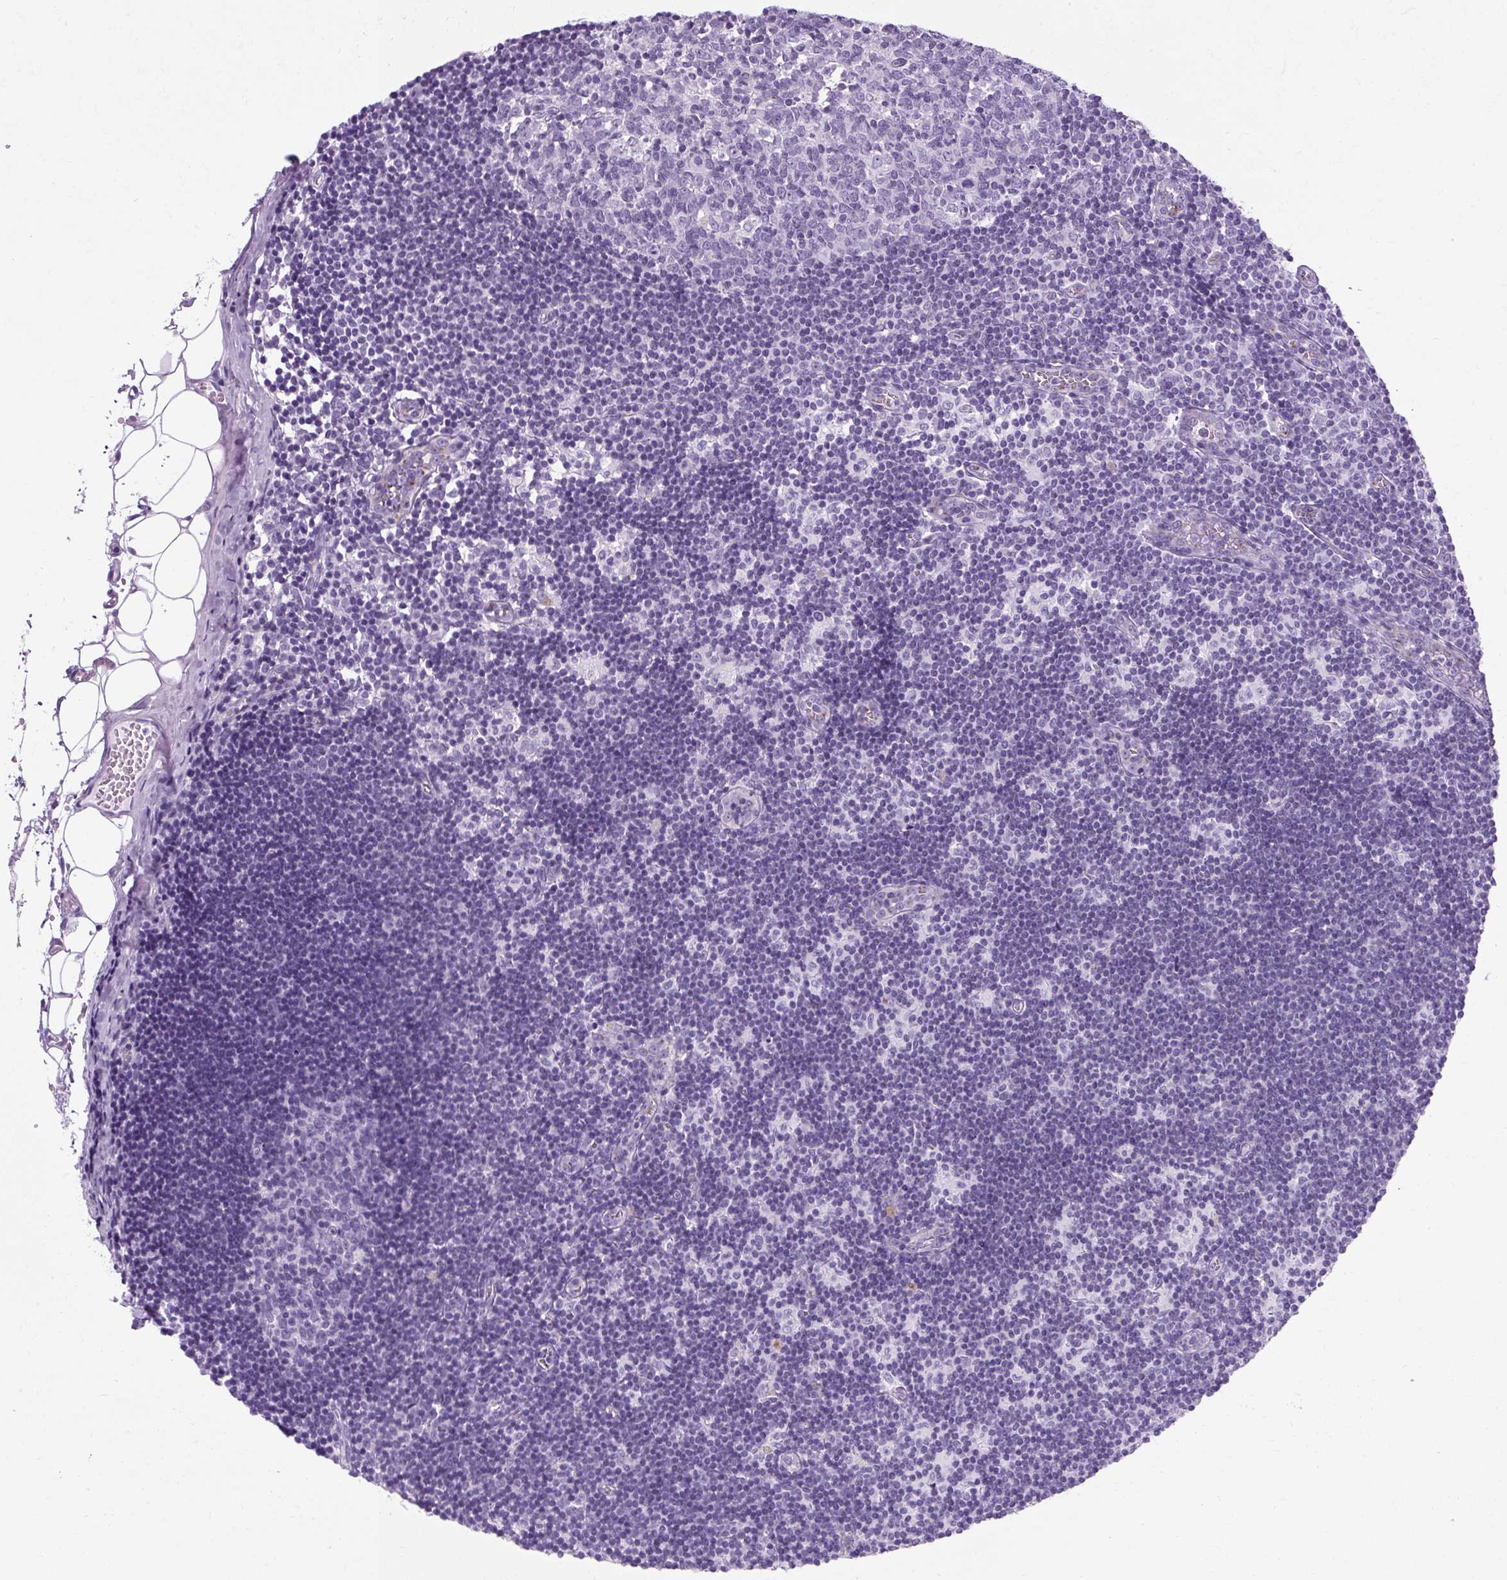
{"staining": {"intensity": "negative", "quantity": "none", "location": "none"}, "tissue": "lymph node", "cell_type": "Germinal center cells", "image_type": "normal", "snomed": [{"axis": "morphology", "description": "Normal tissue, NOS"}, {"axis": "topography", "description": "Lymph node"}], "caption": "Protein analysis of unremarkable lymph node demonstrates no significant expression in germinal center cells.", "gene": "B3GNT4", "patient": {"sex": "female", "age": 31}}